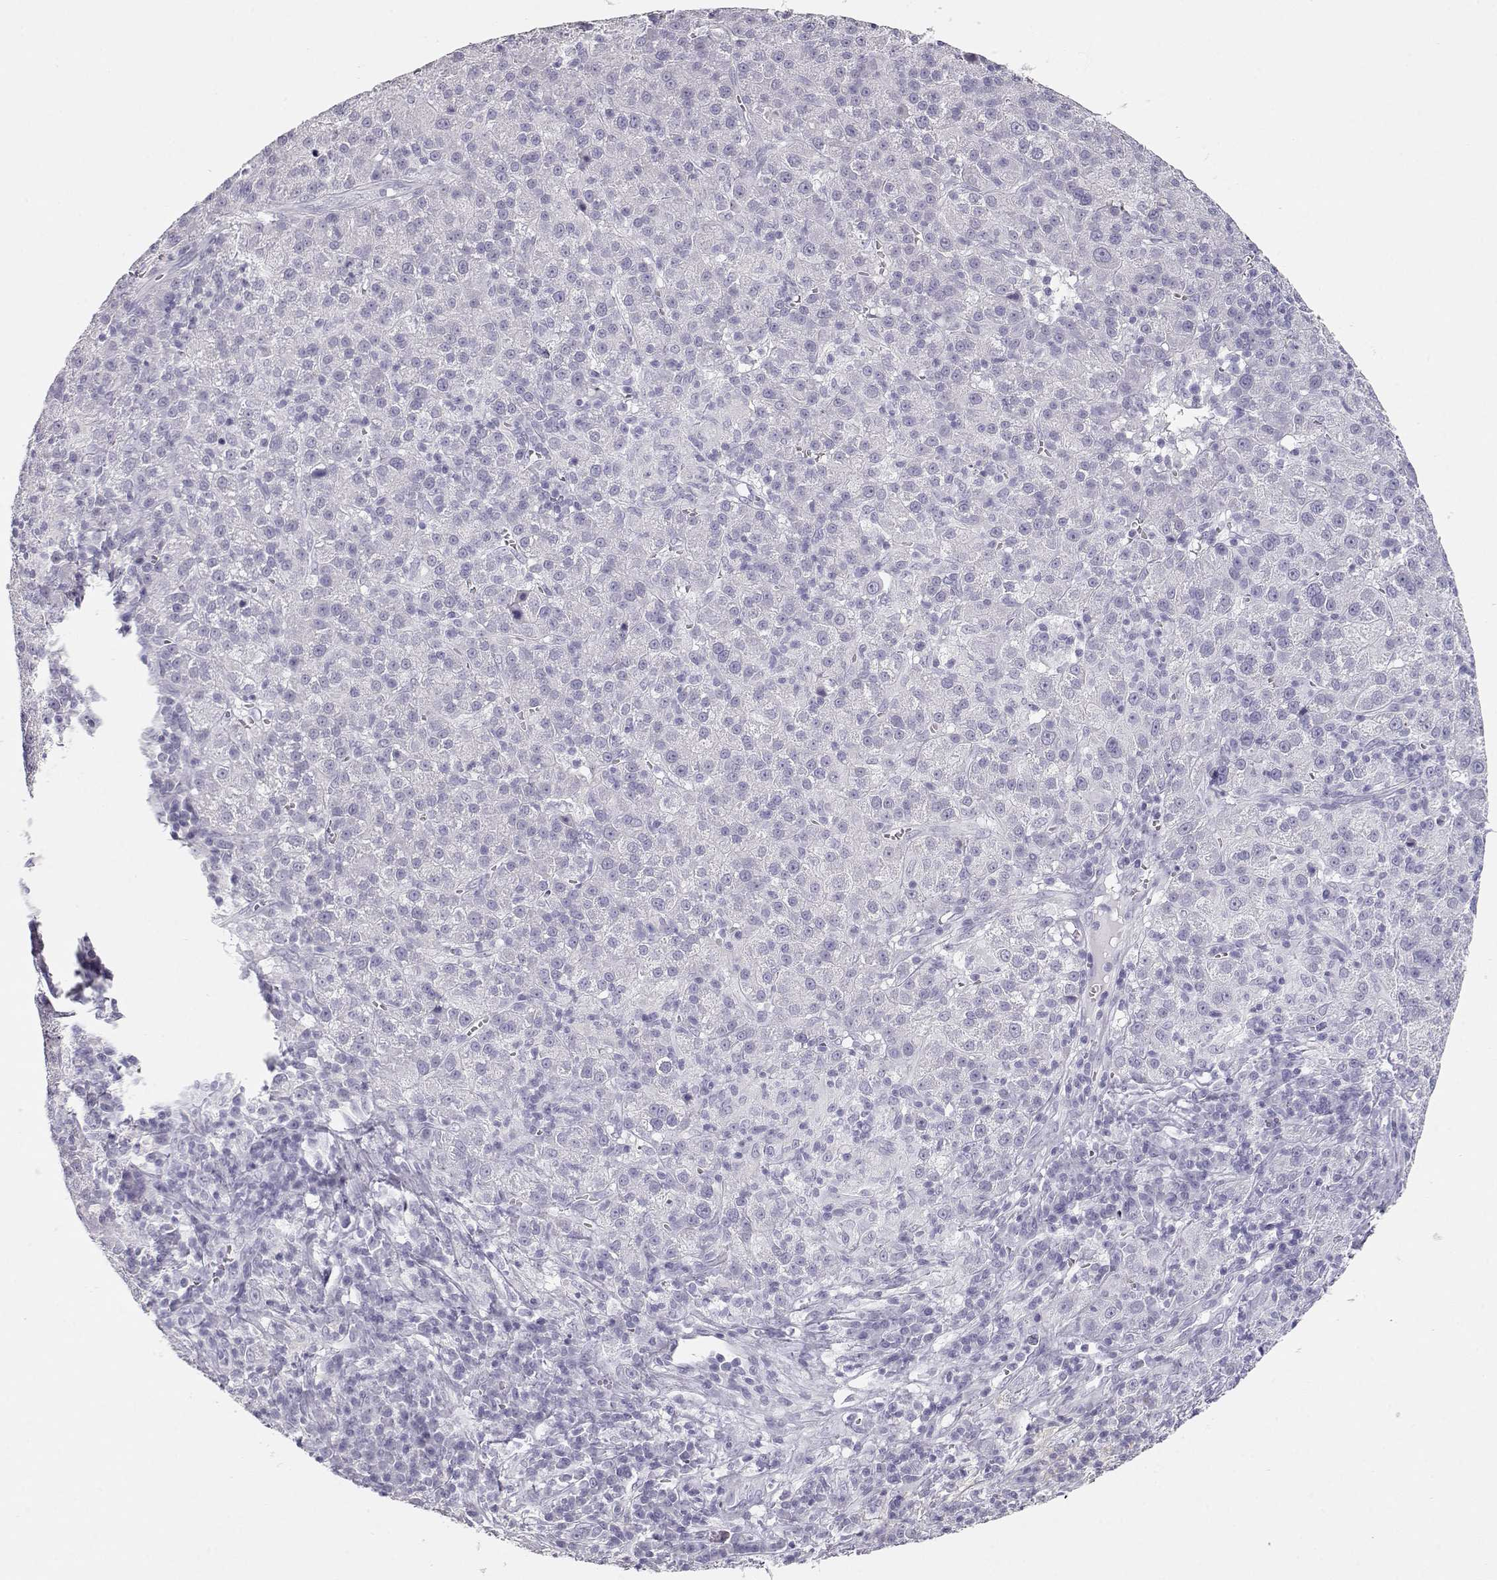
{"staining": {"intensity": "negative", "quantity": "none", "location": "none"}, "tissue": "liver cancer", "cell_type": "Tumor cells", "image_type": "cancer", "snomed": [{"axis": "morphology", "description": "Carcinoma, Hepatocellular, NOS"}, {"axis": "topography", "description": "Liver"}], "caption": "This is an IHC histopathology image of liver cancer (hepatocellular carcinoma). There is no staining in tumor cells.", "gene": "TKTL1", "patient": {"sex": "female", "age": 60}}